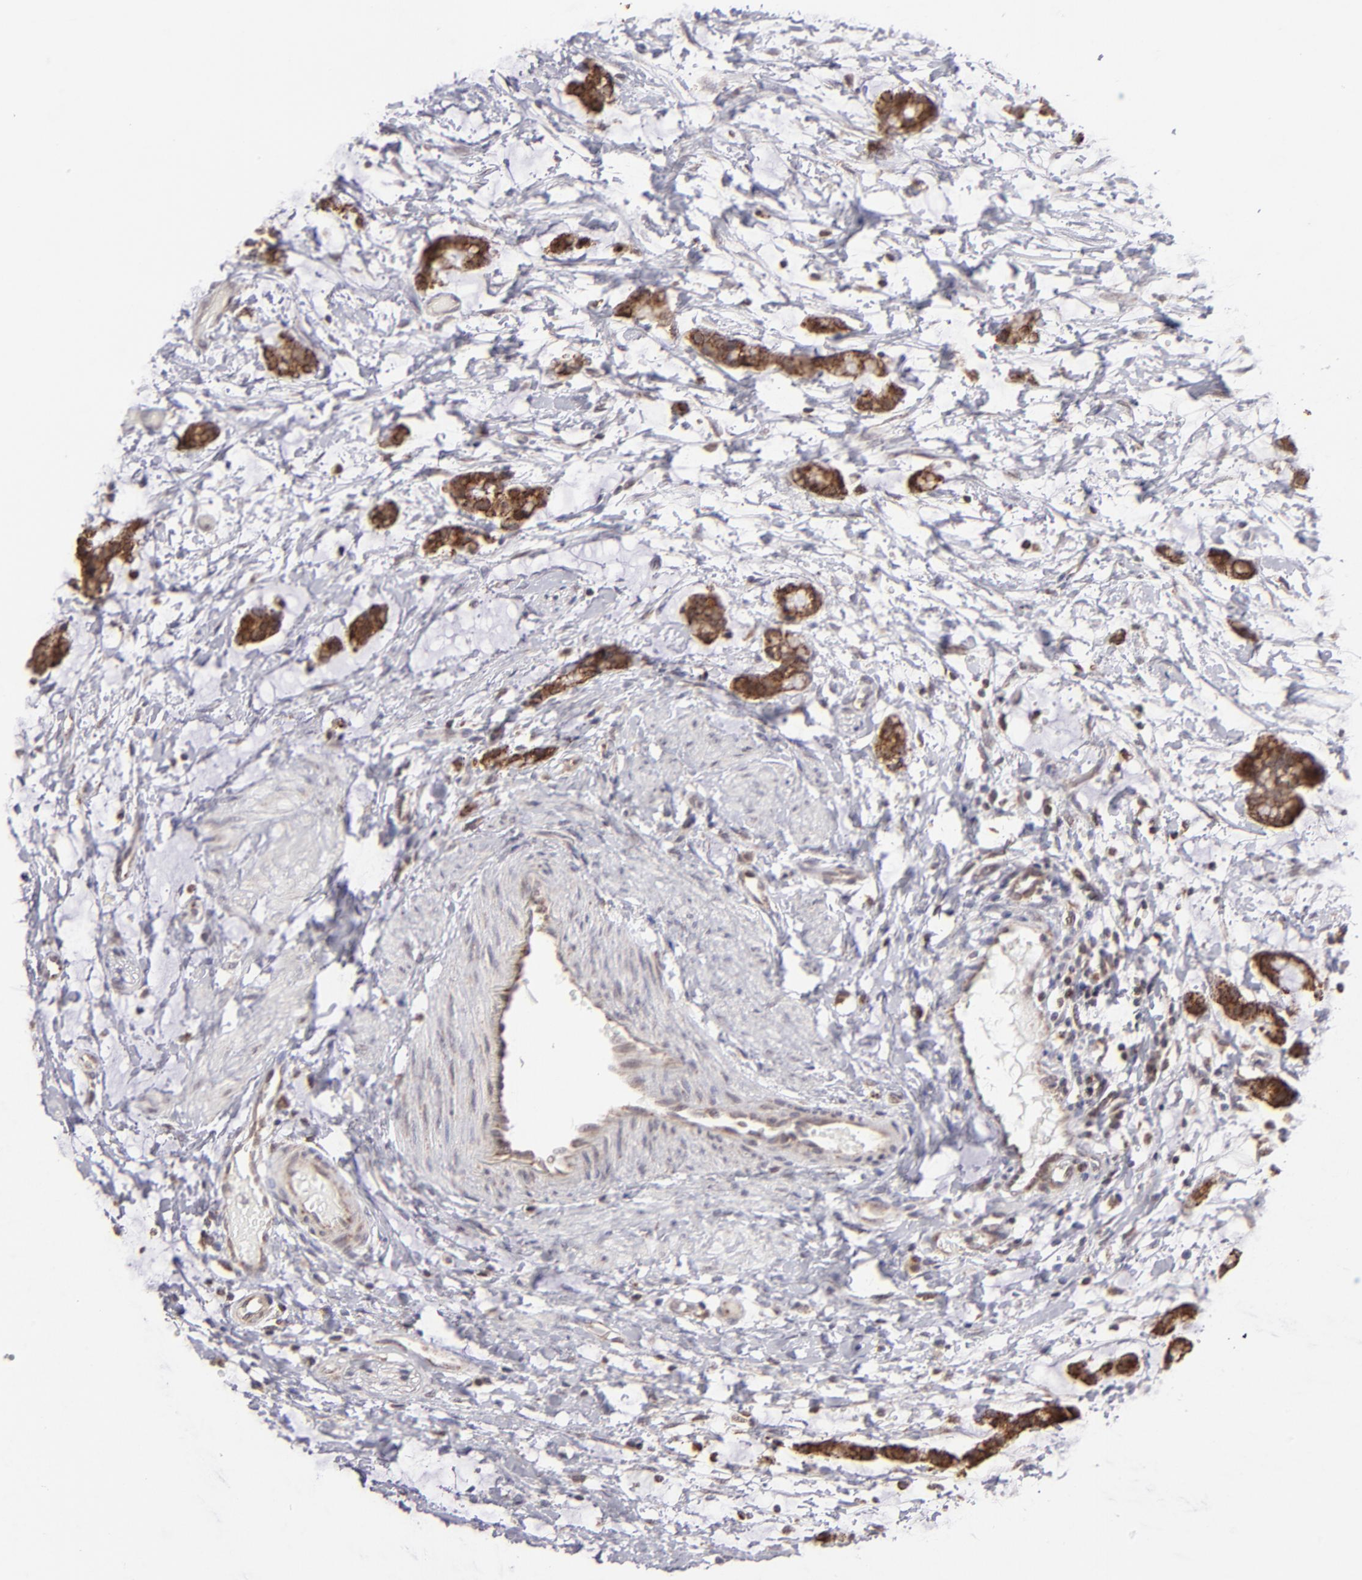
{"staining": {"intensity": "moderate", "quantity": ">75%", "location": "cytoplasmic/membranous"}, "tissue": "colorectal cancer", "cell_type": "Tumor cells", "image_type": "cancer", "snomed": [{"axis": "morphology", "description": "Adenocarcinoma, NOS"}, {"axis": "topography", "description": "Colon"}], "caption": "A medium amount of moderate cytoplasmic/membranous expression is appreciated in approximately >75% of tumor cells in colorectal cancer tissue.", "gene": "SLC15A1", "patient": {"sex": "male", "age": 14}}